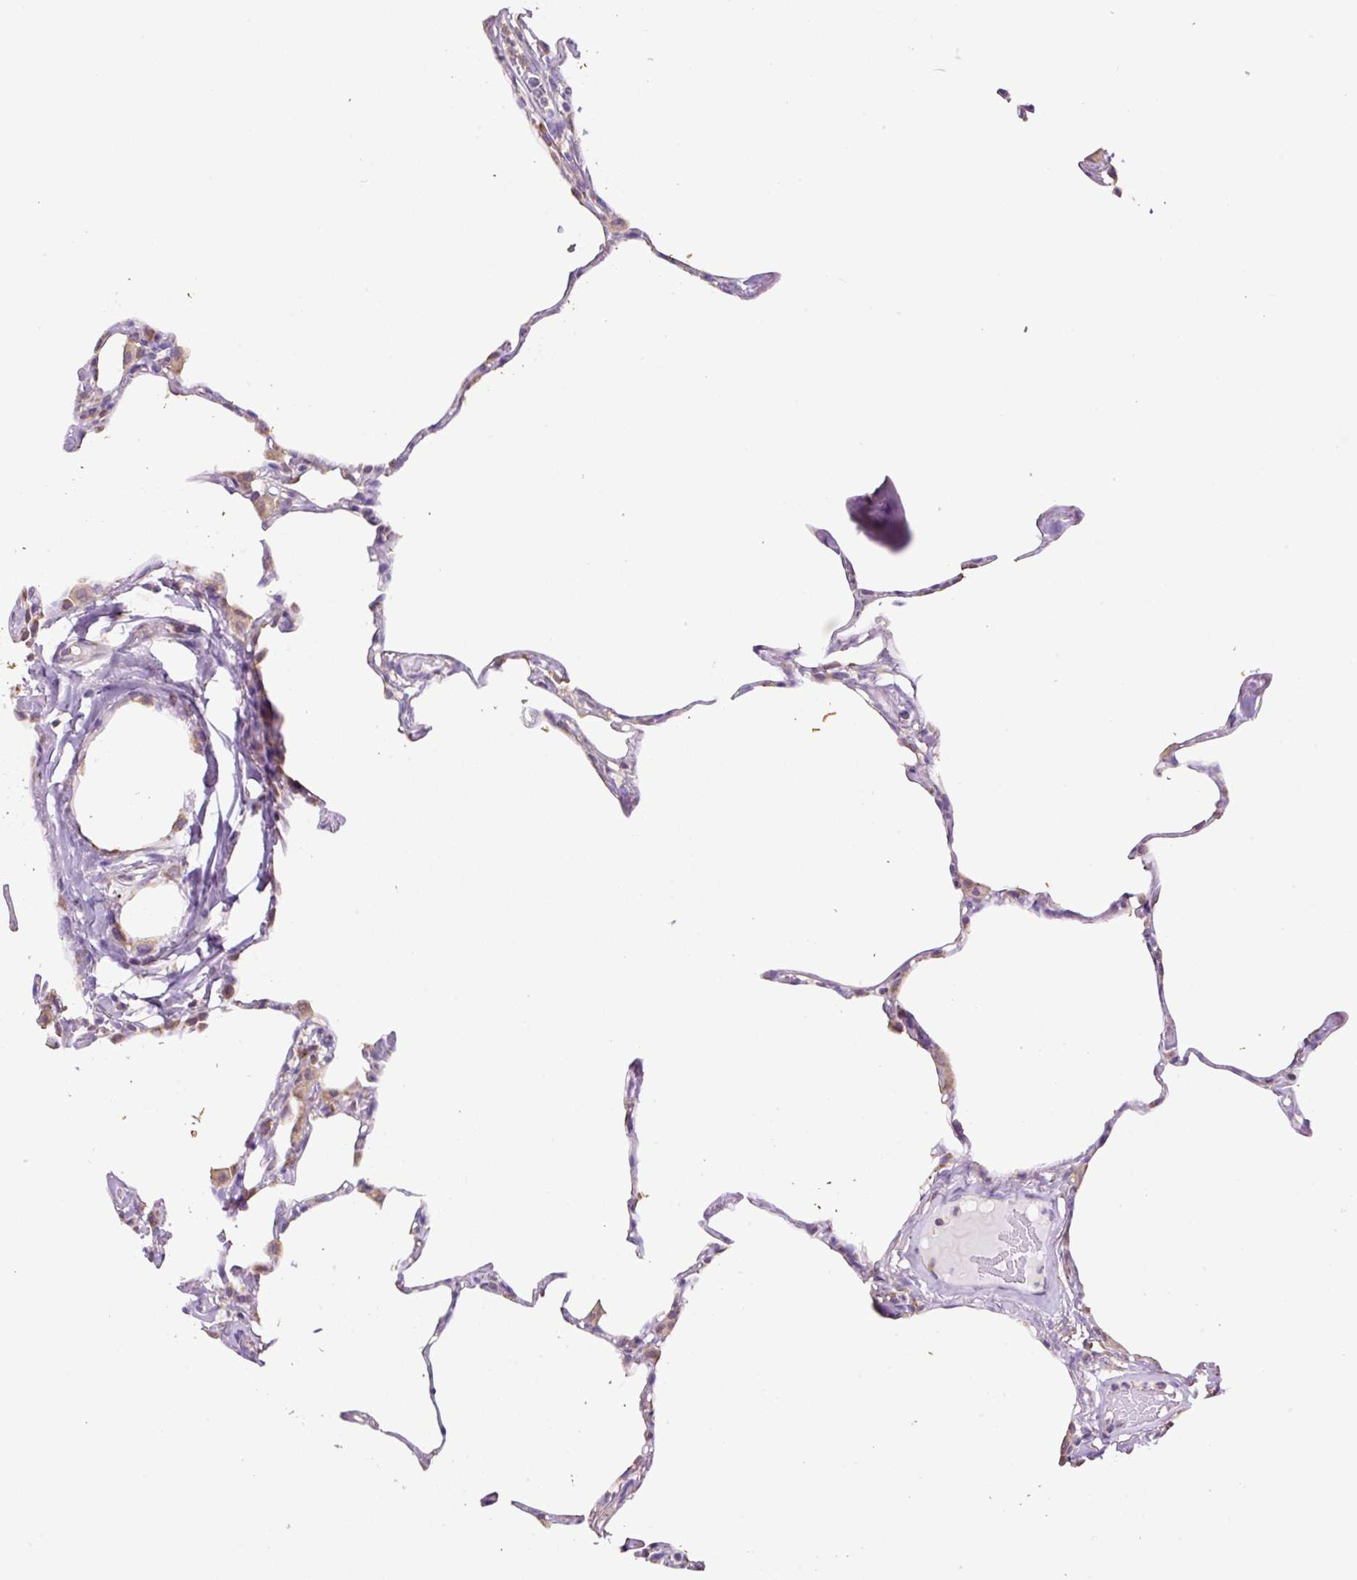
{"staining": {"intensity": "moderate", "quantity": "25%-75%", "location": "cytoplasmic/membranous"}, "tissue": "lung", "cell_type": "Alveolar cells", "image_type": "normal", "snomed": [{"axis": "morphology", "description": "Normal tissue, NOS"}, {"axis": "topography", "description": "Lung"}], "caption": "Brown immunohistochemical staining in unremarkable lung exhibits moderate cytoplasmic/membranous positivity in approximately 25%-75% of alveolar cells.", "gene": "RPS23", "patient": {"sex": "male", "age": 65}}